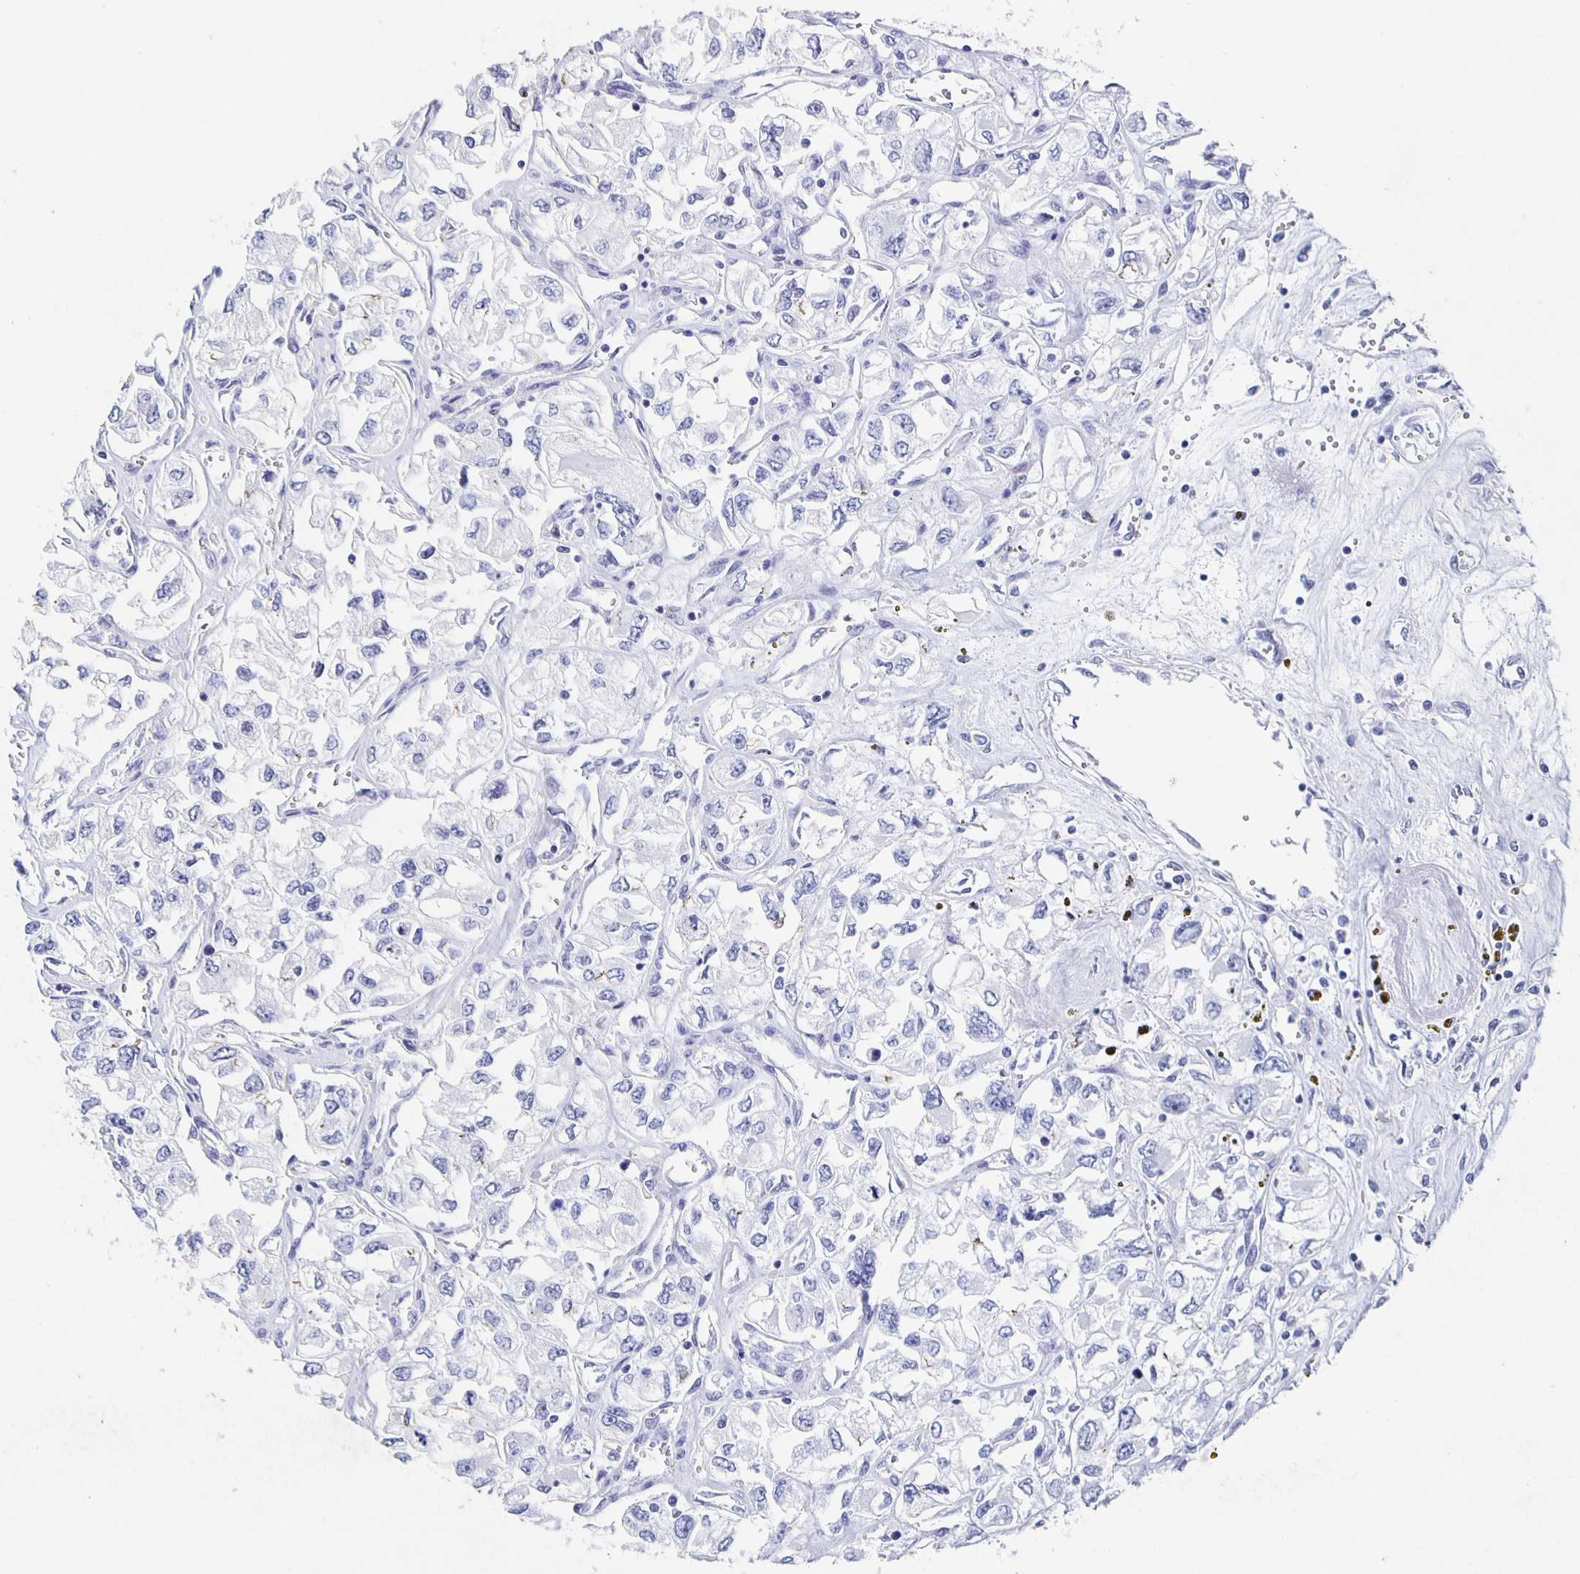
{"staining": {"intensity": "negative", "quantity": "none", "location": "none"}, "tissue": "renal cancer", "cell_type": "Tumor cells", "image_type": "cancer", "snomed": [{"axis": "morphology", "description": "Adenocarcinoma, NOS"}, {"axis": "topography", "description": "Kidney"}], "caption": "High magnification brightfield microscopy of renal cancer (adenocarcinoma) stained with DAB (brown) and counterstained with hematoxylin (blue): tumor cells show no significant staining.", "gene": "SLC34A2", "patient": {"sex": "female", "age": 59}}